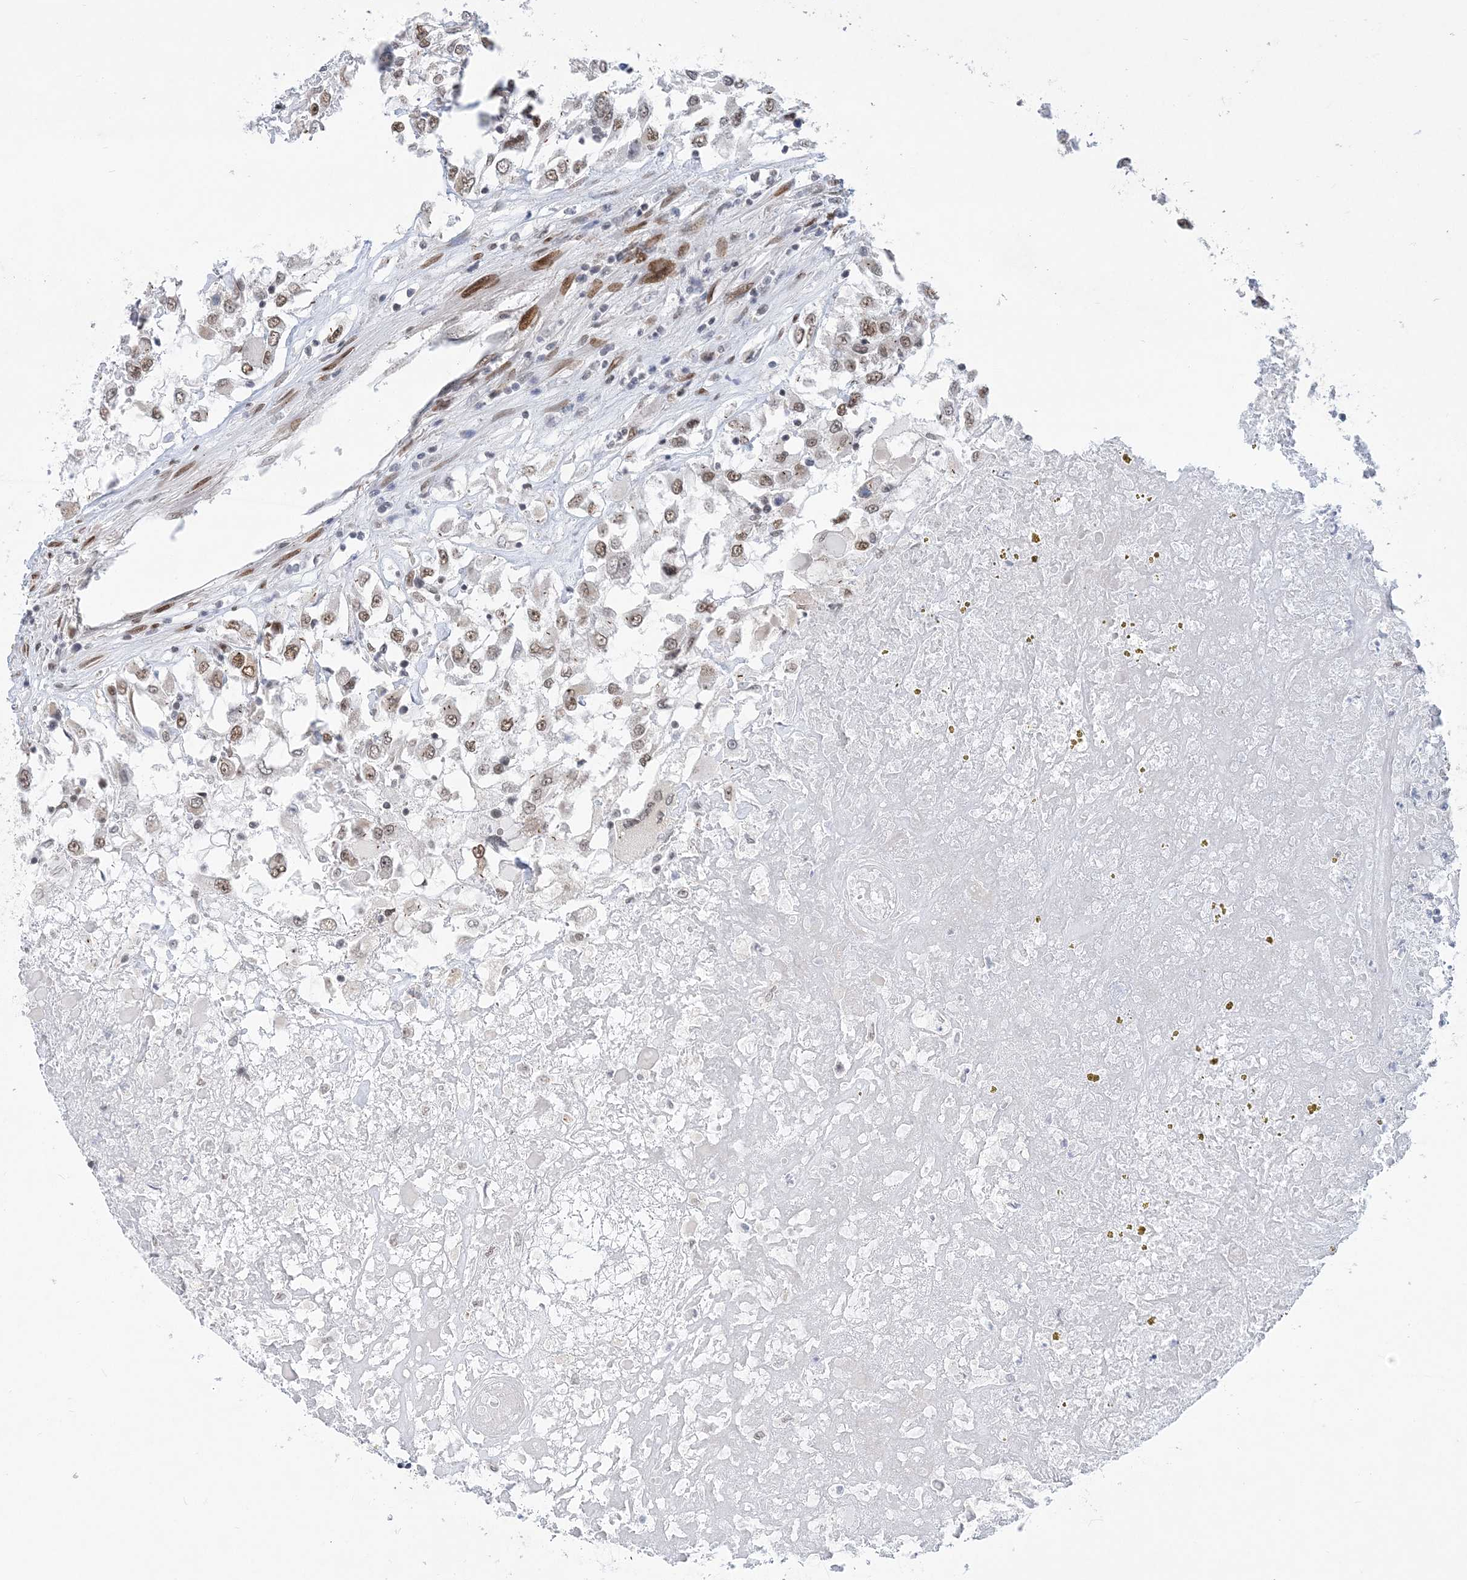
{"staining": {"intensity": "moderate", "quantity": ">75%", "location": "nuclear"}, "tissue": "renal cancer", "cell_type": "Tumor cells", "image_type": "cancer", "snomed": [{"axis": "morphology", "description": "Adenocarcinoma, NOS"}, {"axis": "topography", "description": "Kidney"}], "caption": "A brown stain labels moderate nuclear expression of a protein in renal cancer tumor cells.", "gene": "WAC", "patient": {"sex": "female", "age": 52}}